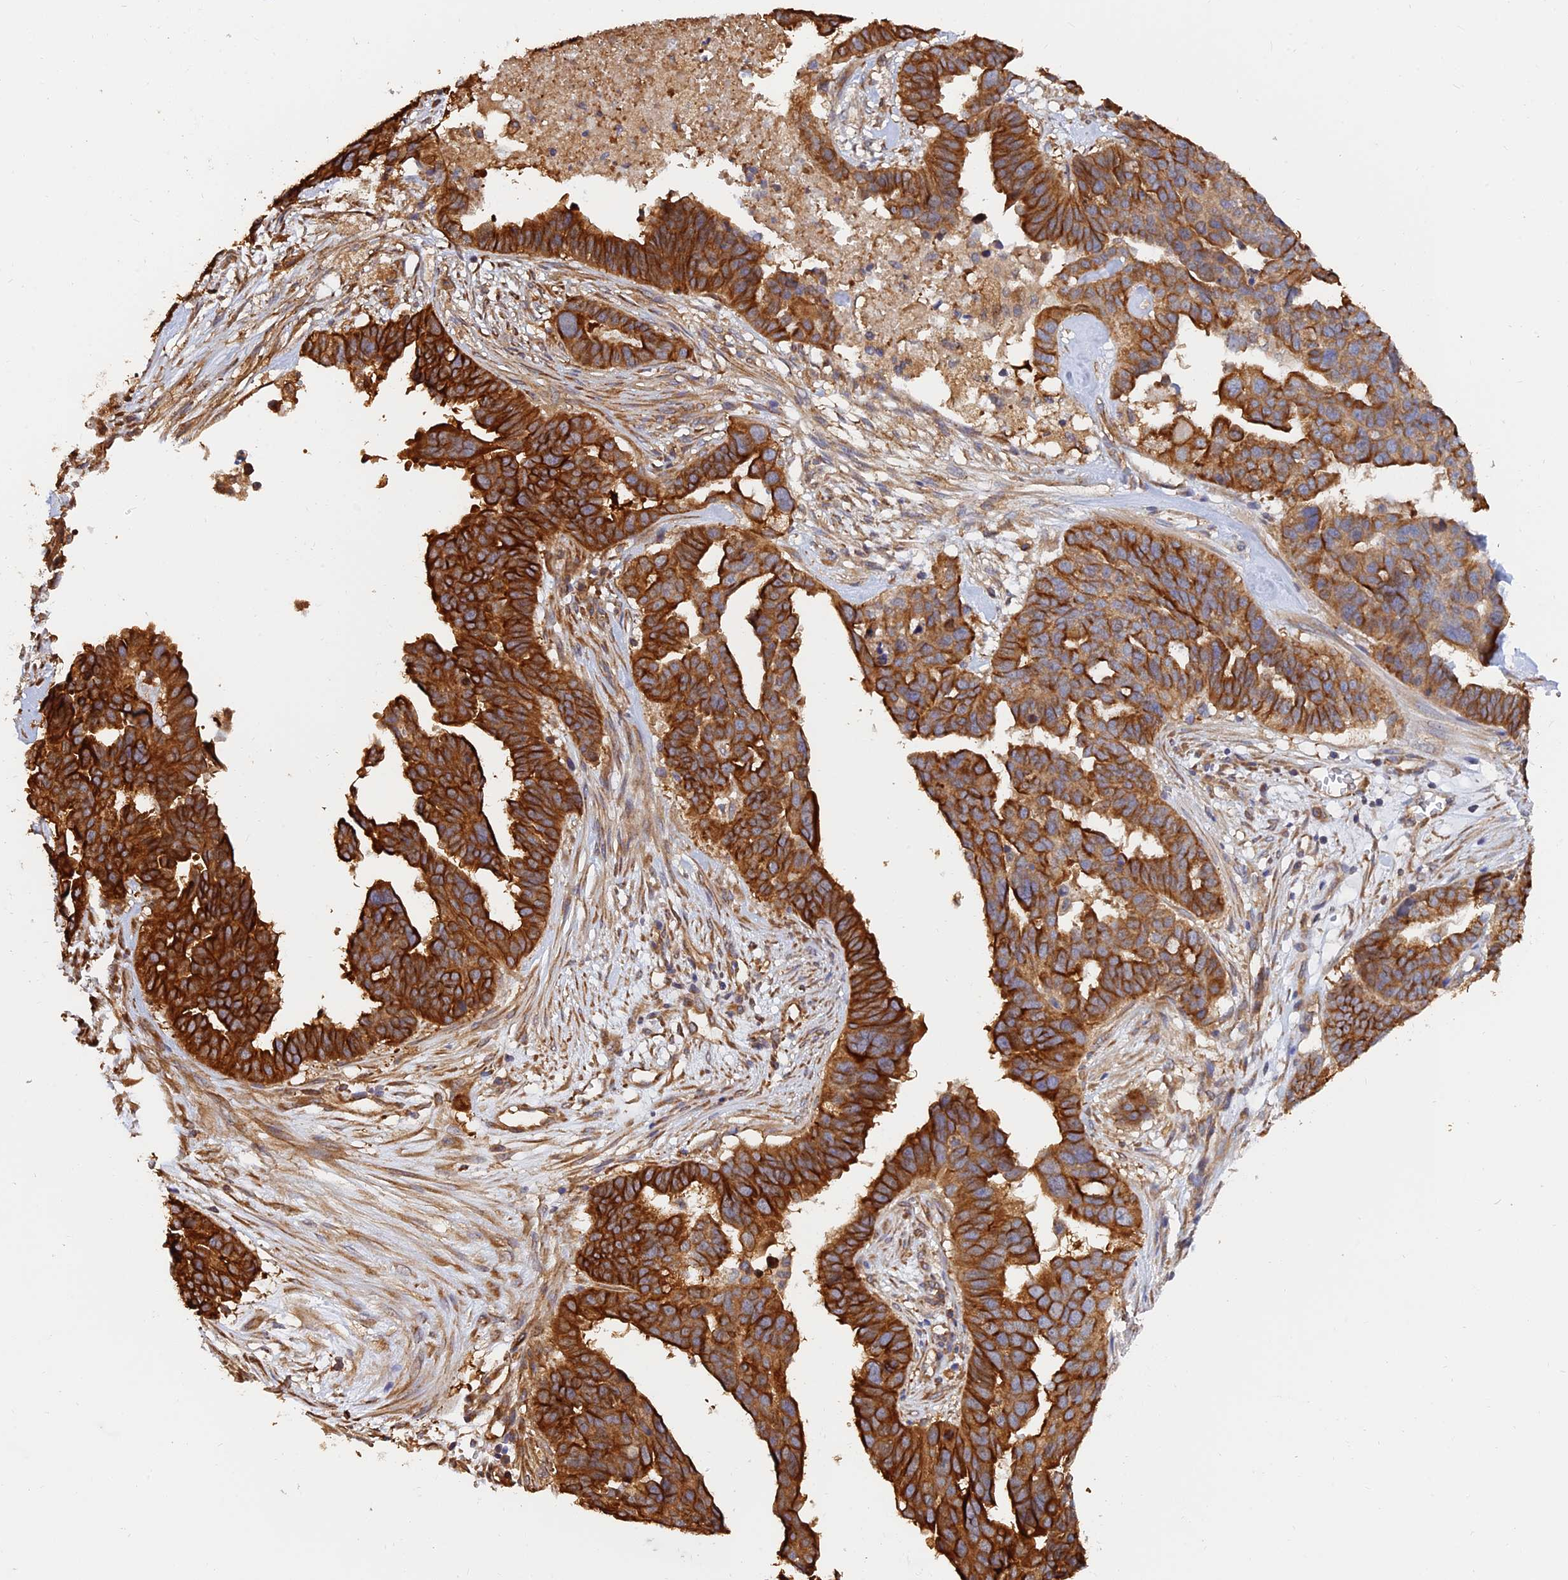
{"staining": {"intensity": "strong", "quantity": ">75%", "location": "cytoplasmic/membranous"}, "tissue": "ovarian cancer", "cell_type": "Tumor cells", "image_type": "cancer", "snomed": [{"axis": "morphology", "description": "Cystadenocarcinoma, serous, NOS"}, {"axis": "topography", "description": "Ovary"}], "caption": "Tumor cells exhibit high levels of strong cytoplasmic/membranous staining in approximately >75% of cells in human ovarian serous cystadenocarcinoma.", "gene": "WBP11", "patient": {"sex": "female", "age": 59}}